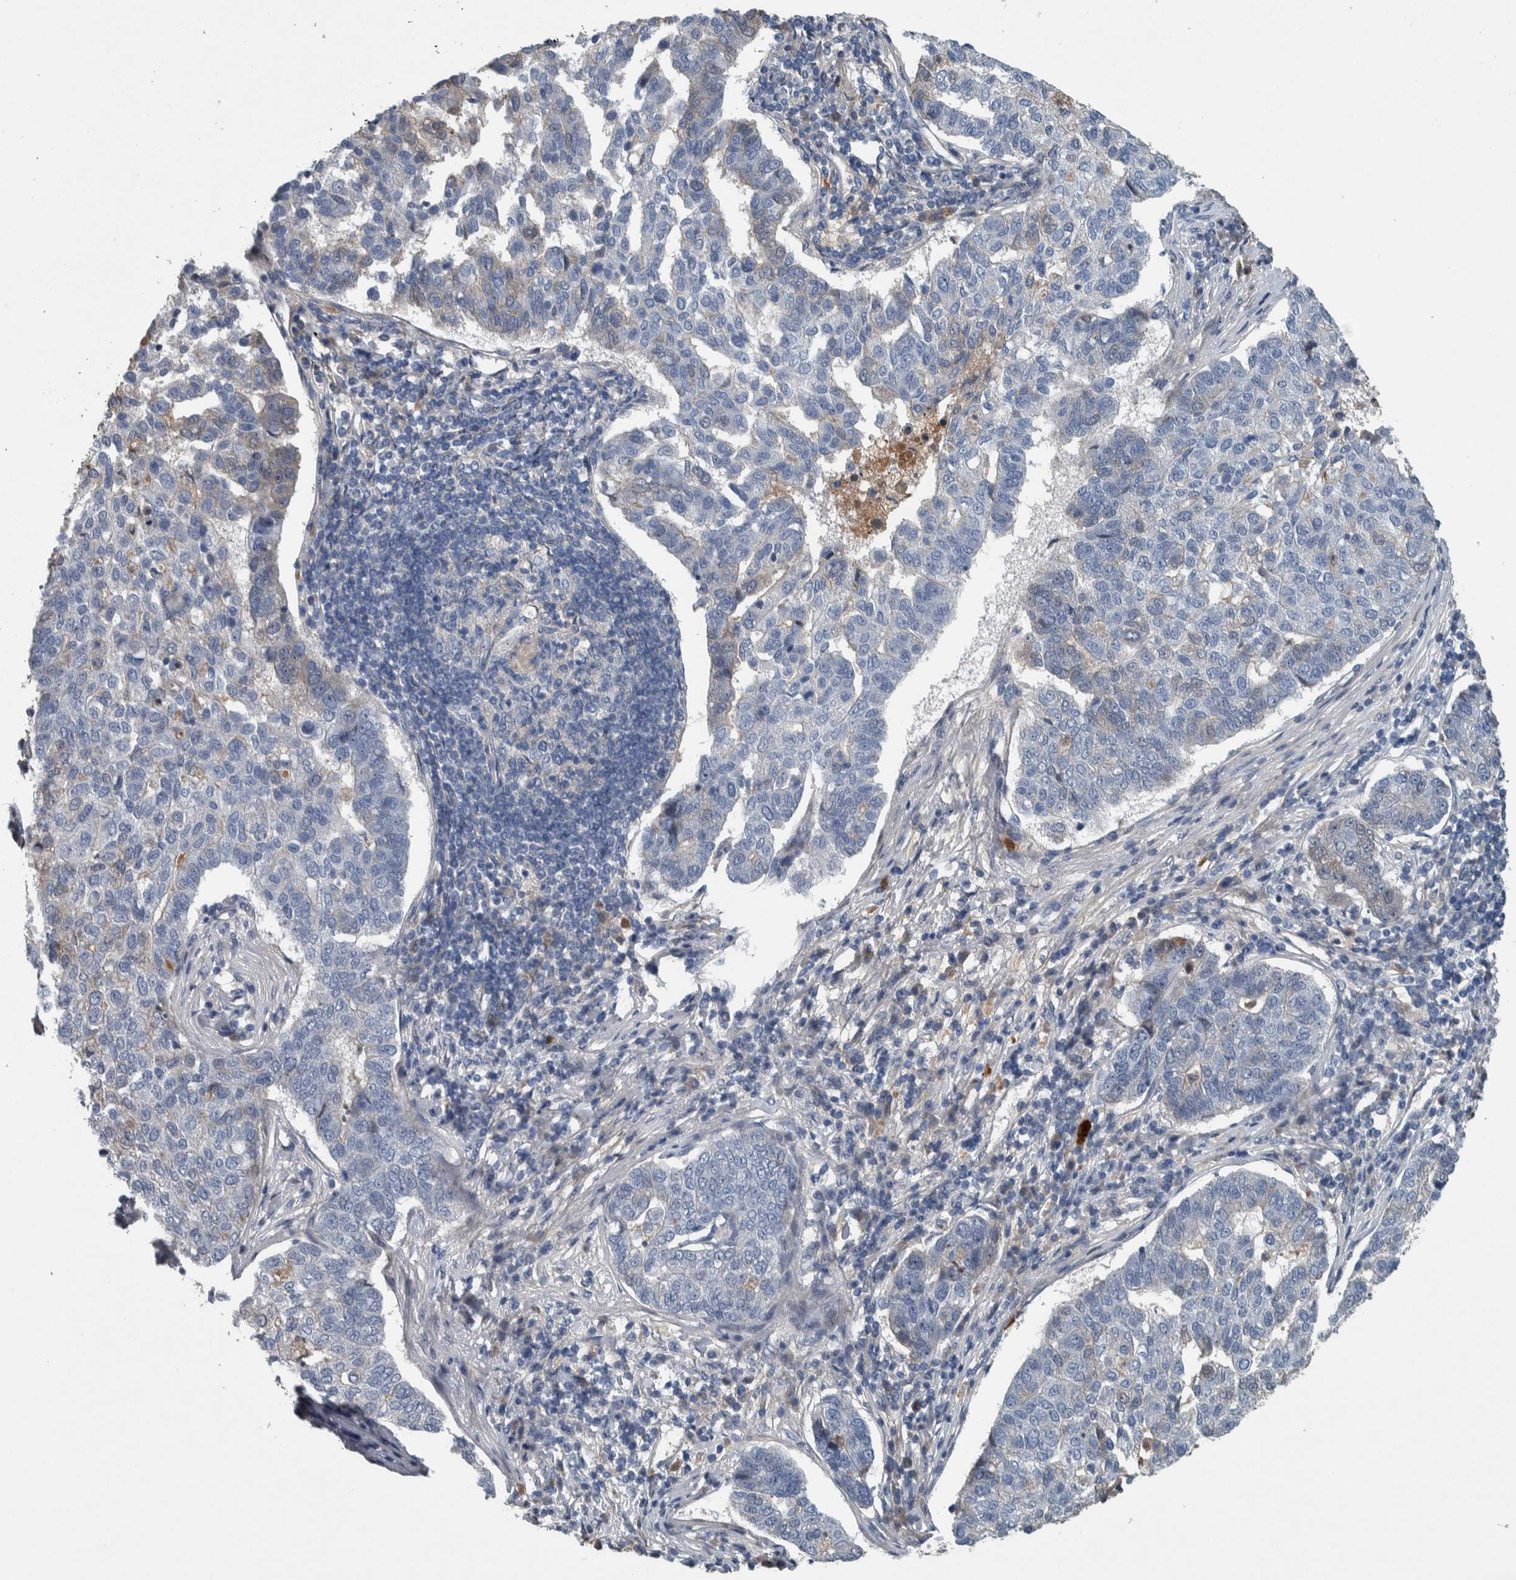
{"staining": {"intensity": "negative", "quantity": "none", "location": "none"}, "tissue": "pancreatic cancer", "cell_type": "Tumor cells", "image_type": "cancer", "snomed": [{"axis": "morphology", "description": "Adenocarcinoma, NOS"}, {"axis": "topography", "description": "Pancreas"}], "caption": "Adenocarcinoma (pancreatic) stained for a protein using immunohistochemistry reveals no expression tumor cells.", "gene": "SERPINC1", "patient": {"sex": "female", "age": 61}}